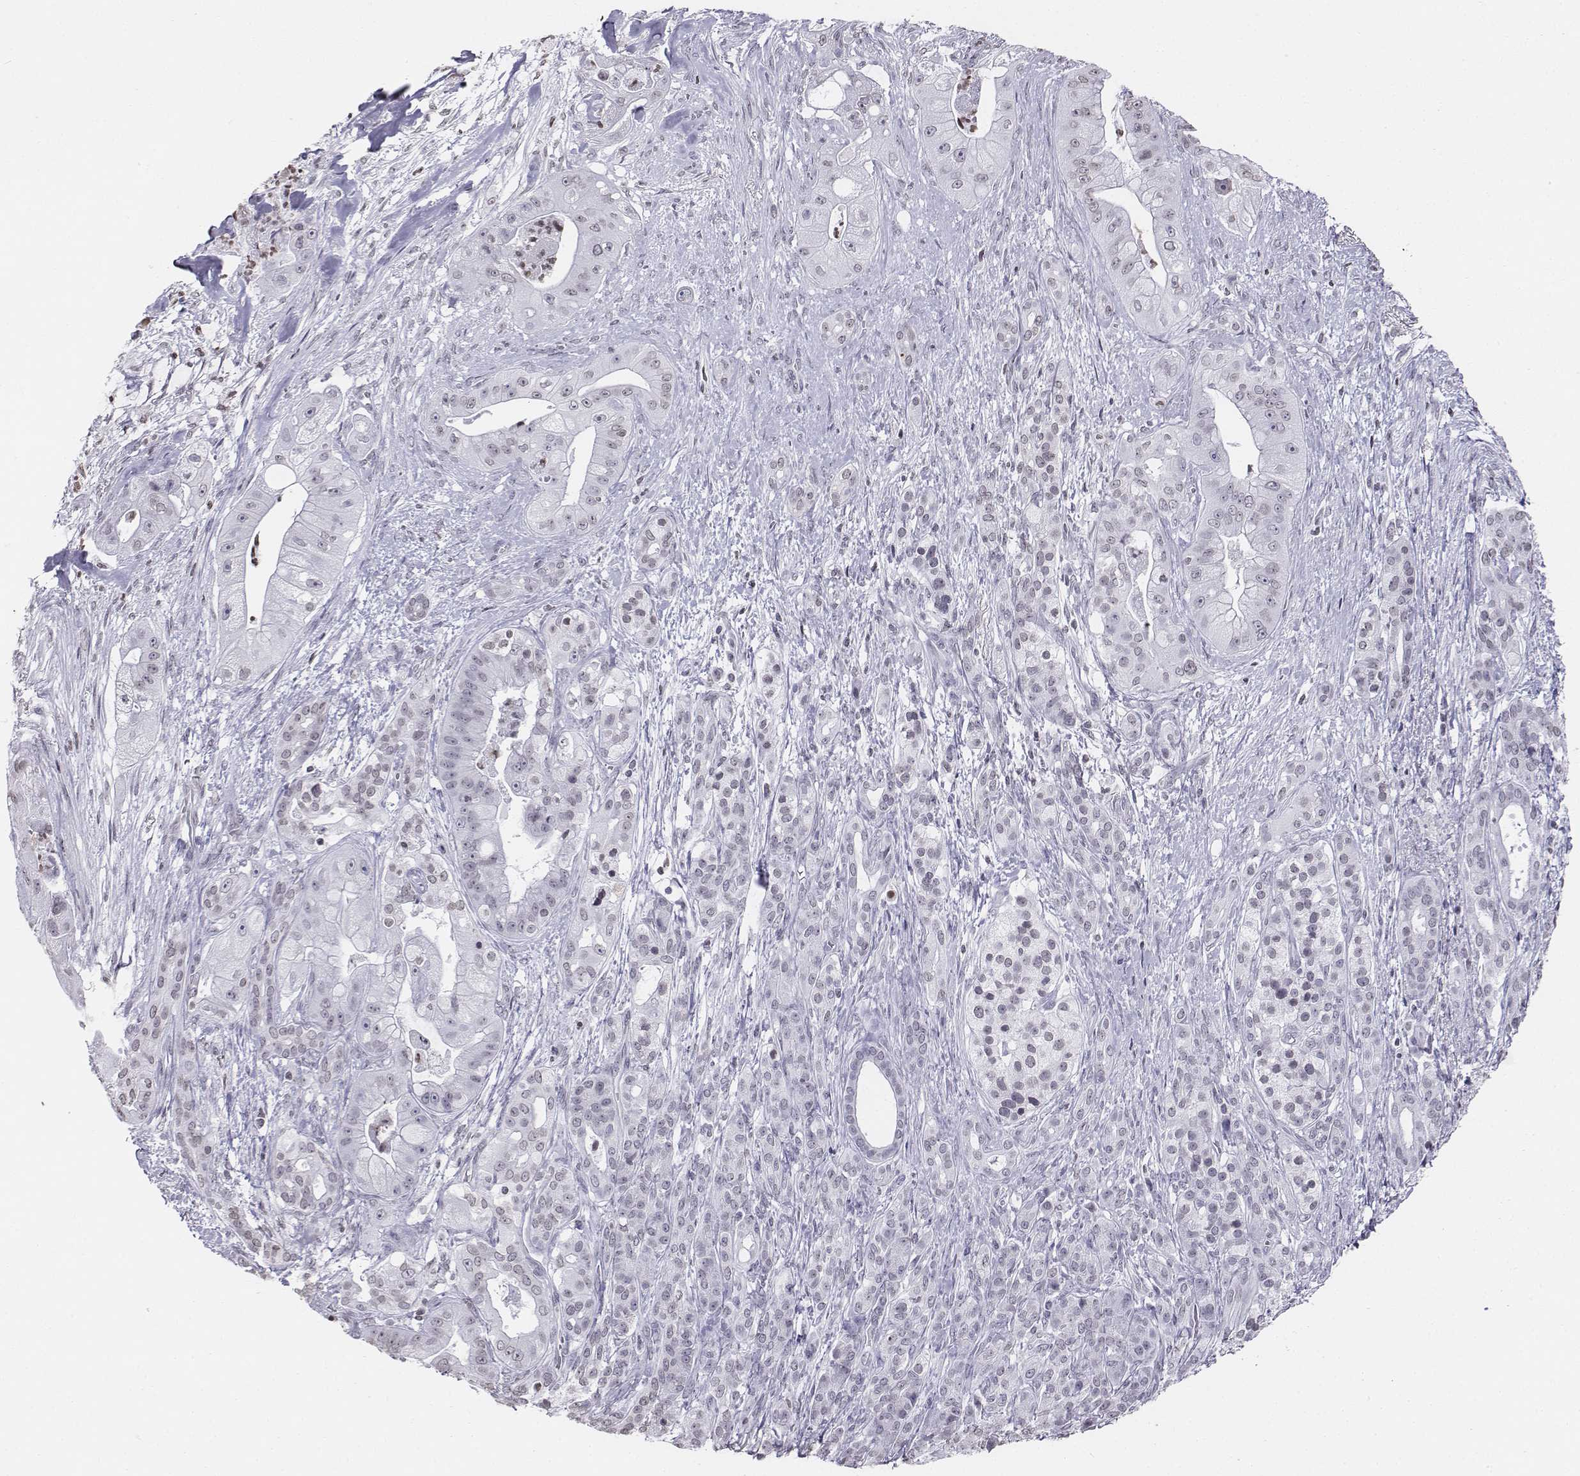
{"staining": {"intensity": "negative", "quantity": "none", "location": "none"}, "tissue": "pancreatic cancer", "cell_type": "Tumor cells", "image_type": "cancer", "snomed": [{"axis": "morphology", "description": "Normal tissue, NOS"}, {"axis": "morphology", "description": "Inflammation, NOS"}, {"axis": "morphology", "description": "Adenocarcinoma, NOS"}, {"axis": "topography", "description": "Pancreas"}], "caption": "Tumor cells show no significant expression in pancreatic cancer.", "gene": "BARHL1", "patient": {"sex": "male", "age": 57}}